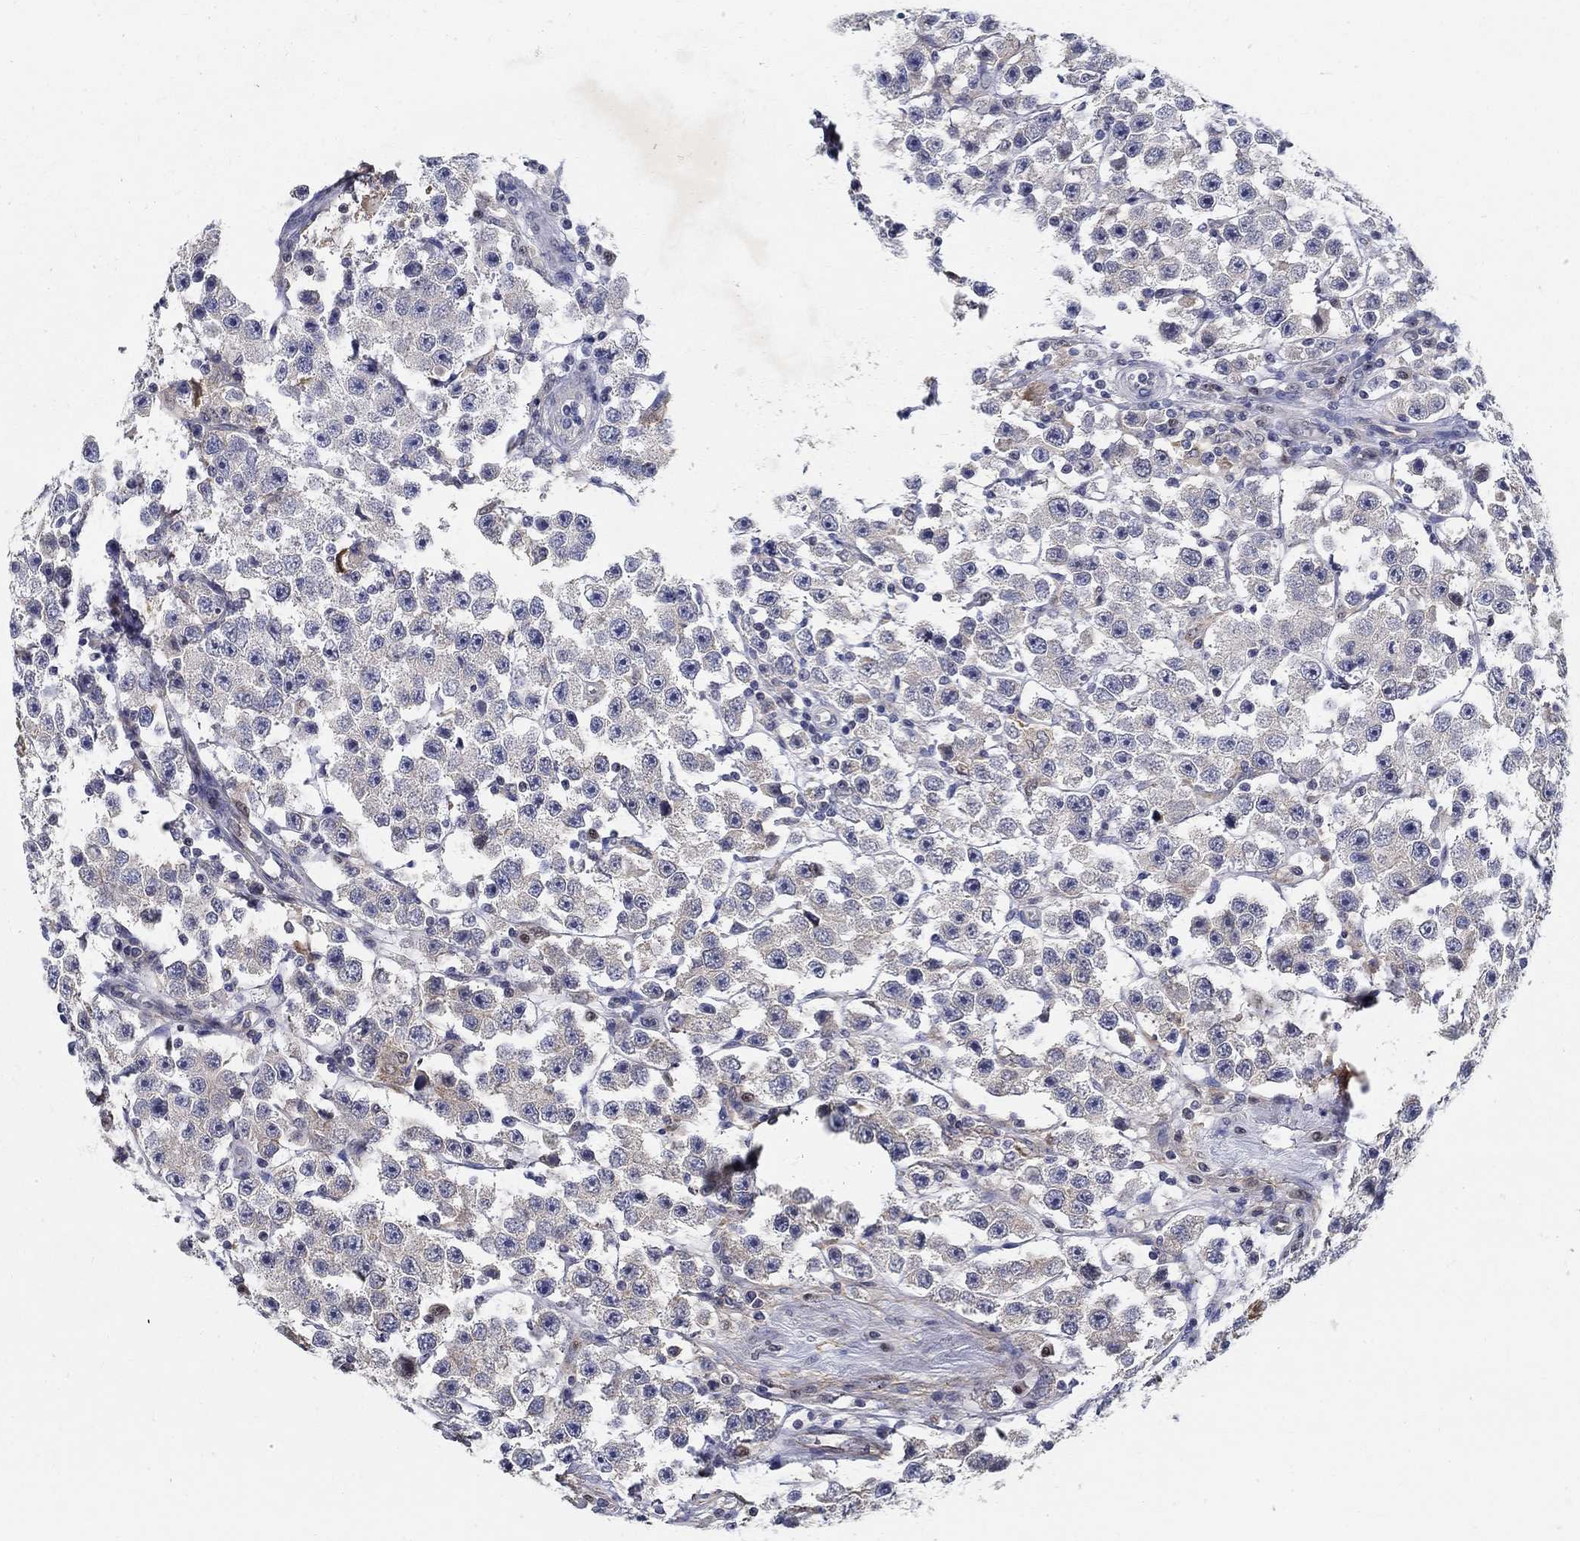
{"staining": {"intensity": "weak", "quantity": "<25%", "location": "cytoplasmic/membranous"}, "tissue": "testis cancer", "cell_type": "Tumor cells", "image_type": "cancer", "snomed": [{"axis": "morphology", "description": "Seminoma, NOS"}, {"axis": "topography", "description": "Testis"}], "caption": "This image is of testis cancer stained with IHC to label a protein in brown with the nuclei are counter-stained blue. There is no expression in tumor cells. The staining is performed using DAB (3,3'-diaminobenzidine) brown chromogen with nuclei counter-stained in using hematoxylin.", "gene": "C16orf46", "patient": {"sex": "male", "age": 45}}